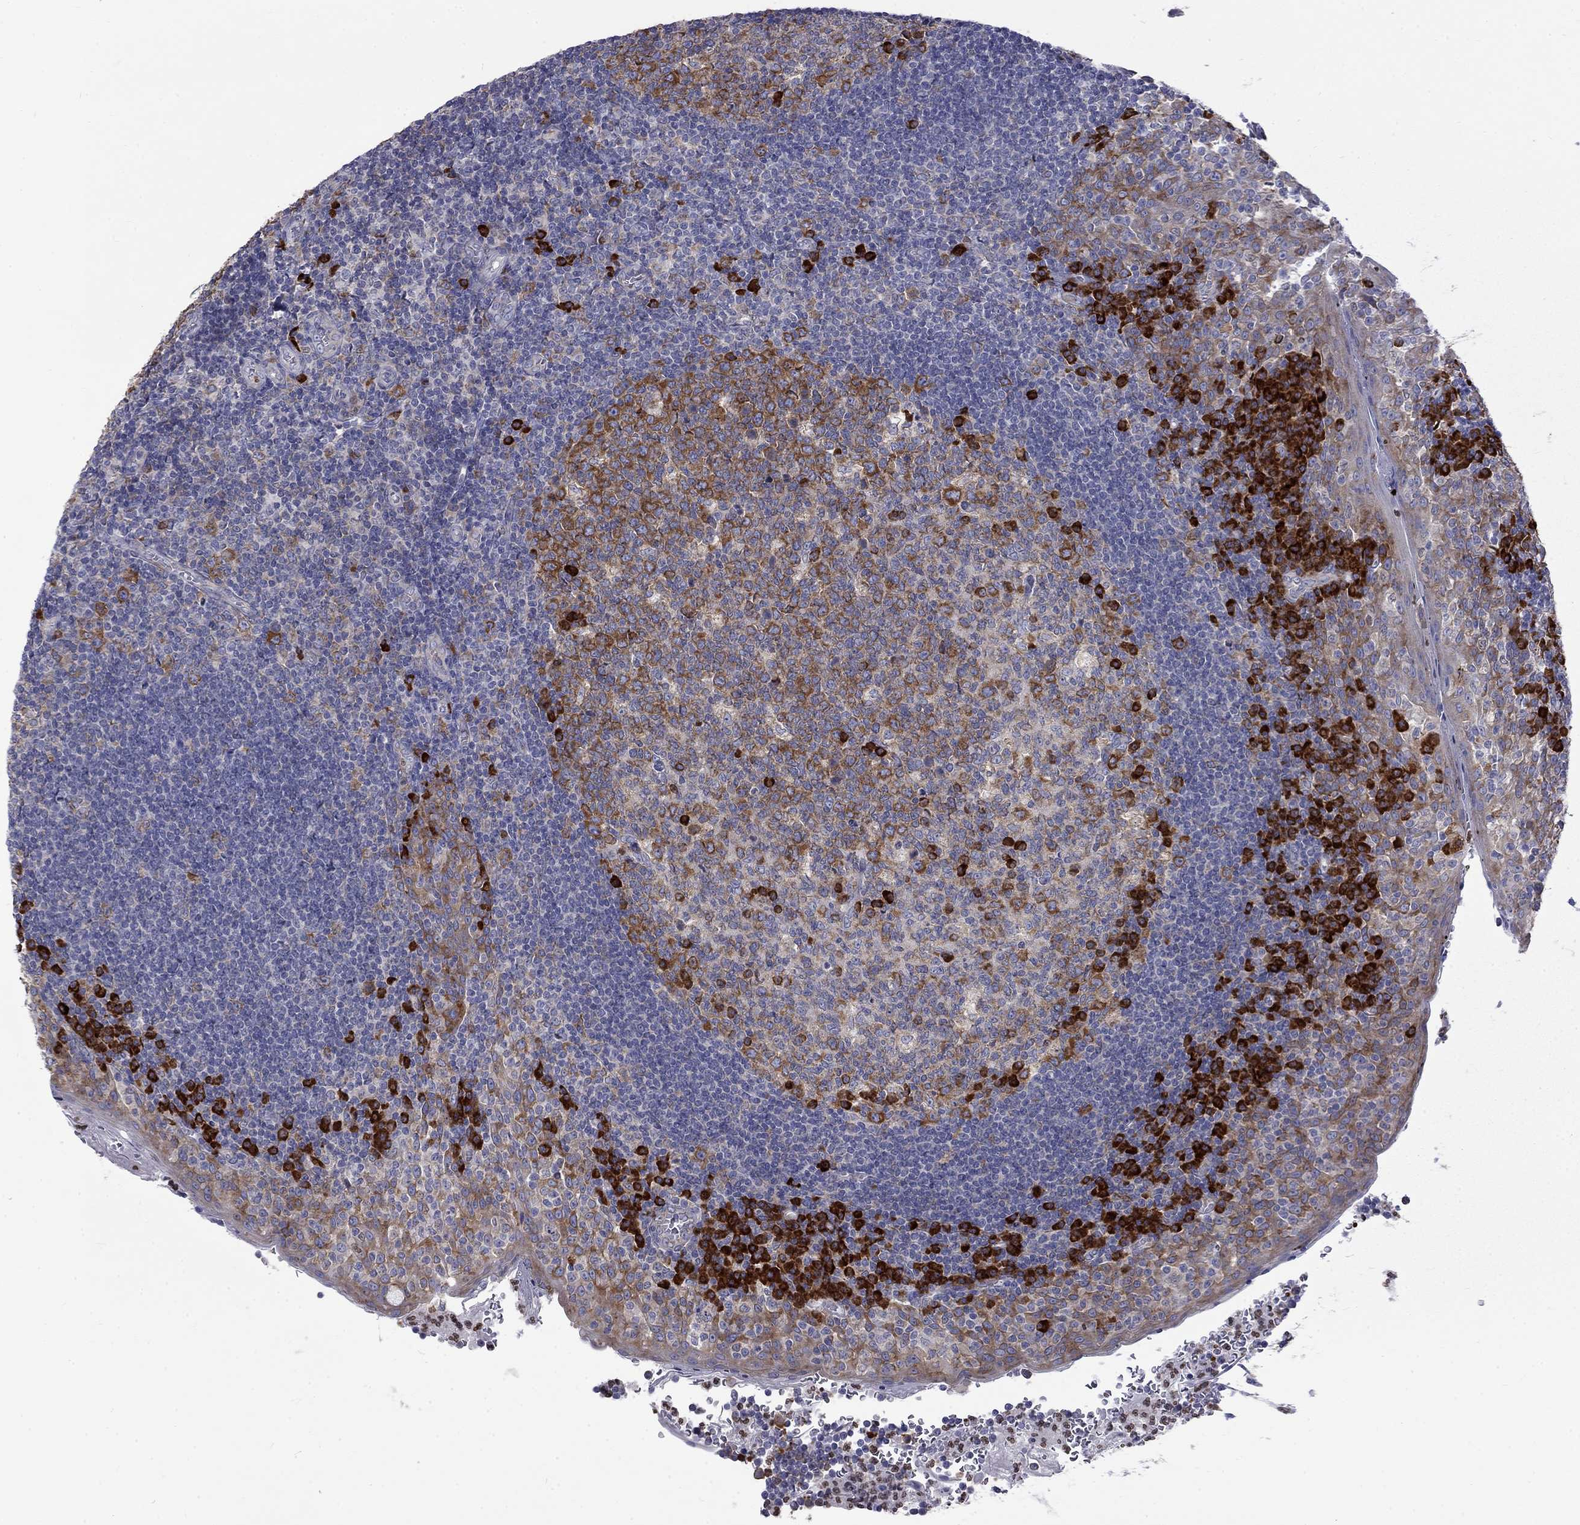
{"staining": {"intensity": "strong", "quantity": "<25%", "location": "cytoplasmic/membranous"}, "tissue": "tonsil", "cell_type": "Germinal center cells", "image_type": "normal", "snomed": [{"axis": "morphology", "description": "Normal tissue, NOS"}, {"axis": "topography", "description": "Tonsil"}], "caption": "Protein positivity by immunohistochemistry demonstrates strong cytoplasmic/membranous staining in approximately <25% of germinal center cells in unremarkable tonsil.", "gene": "PABPC4", "patient": {"sex": "female", "age": 13}}